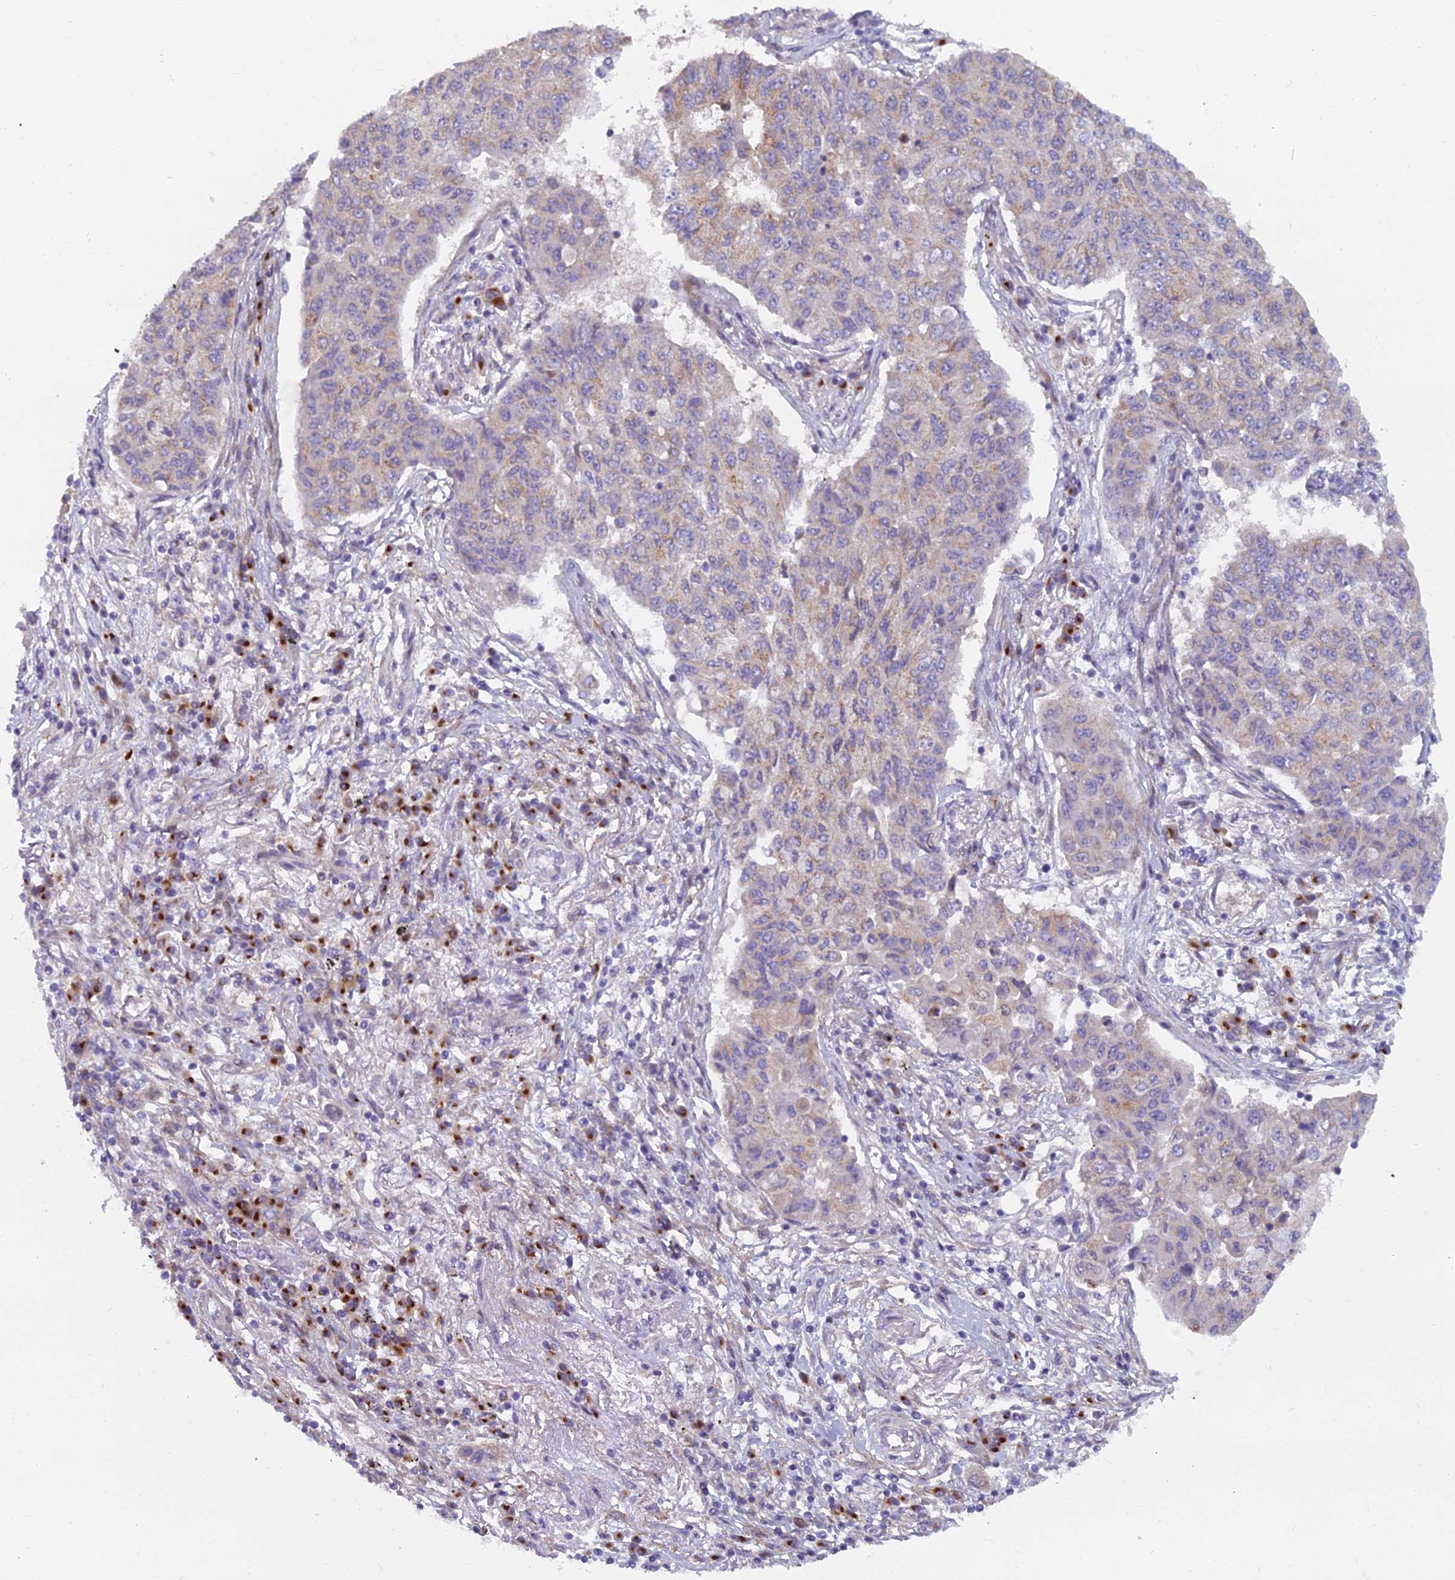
{"staining": {"intensity": "moderate", "quantity": "<25%", "location": "cytoplasmic/membranous"}, "tissue": "lung cancer", "cell_type": "Tumor cells", "image_type": "cancer", "snomed": [{"axis": "morphology", "description": "Squamous cell carcinoma, NOS"}, {"axis": "topography", "description": "Lung"}], "caption": "Protein staining of lung squamous cell carcinoma tissue reveals moderate cytoplasmic/membranous positivity in approximately <25% of tumor cells.", "gene": "B9D2", "patient": {"sex": "male", "age": 74}}